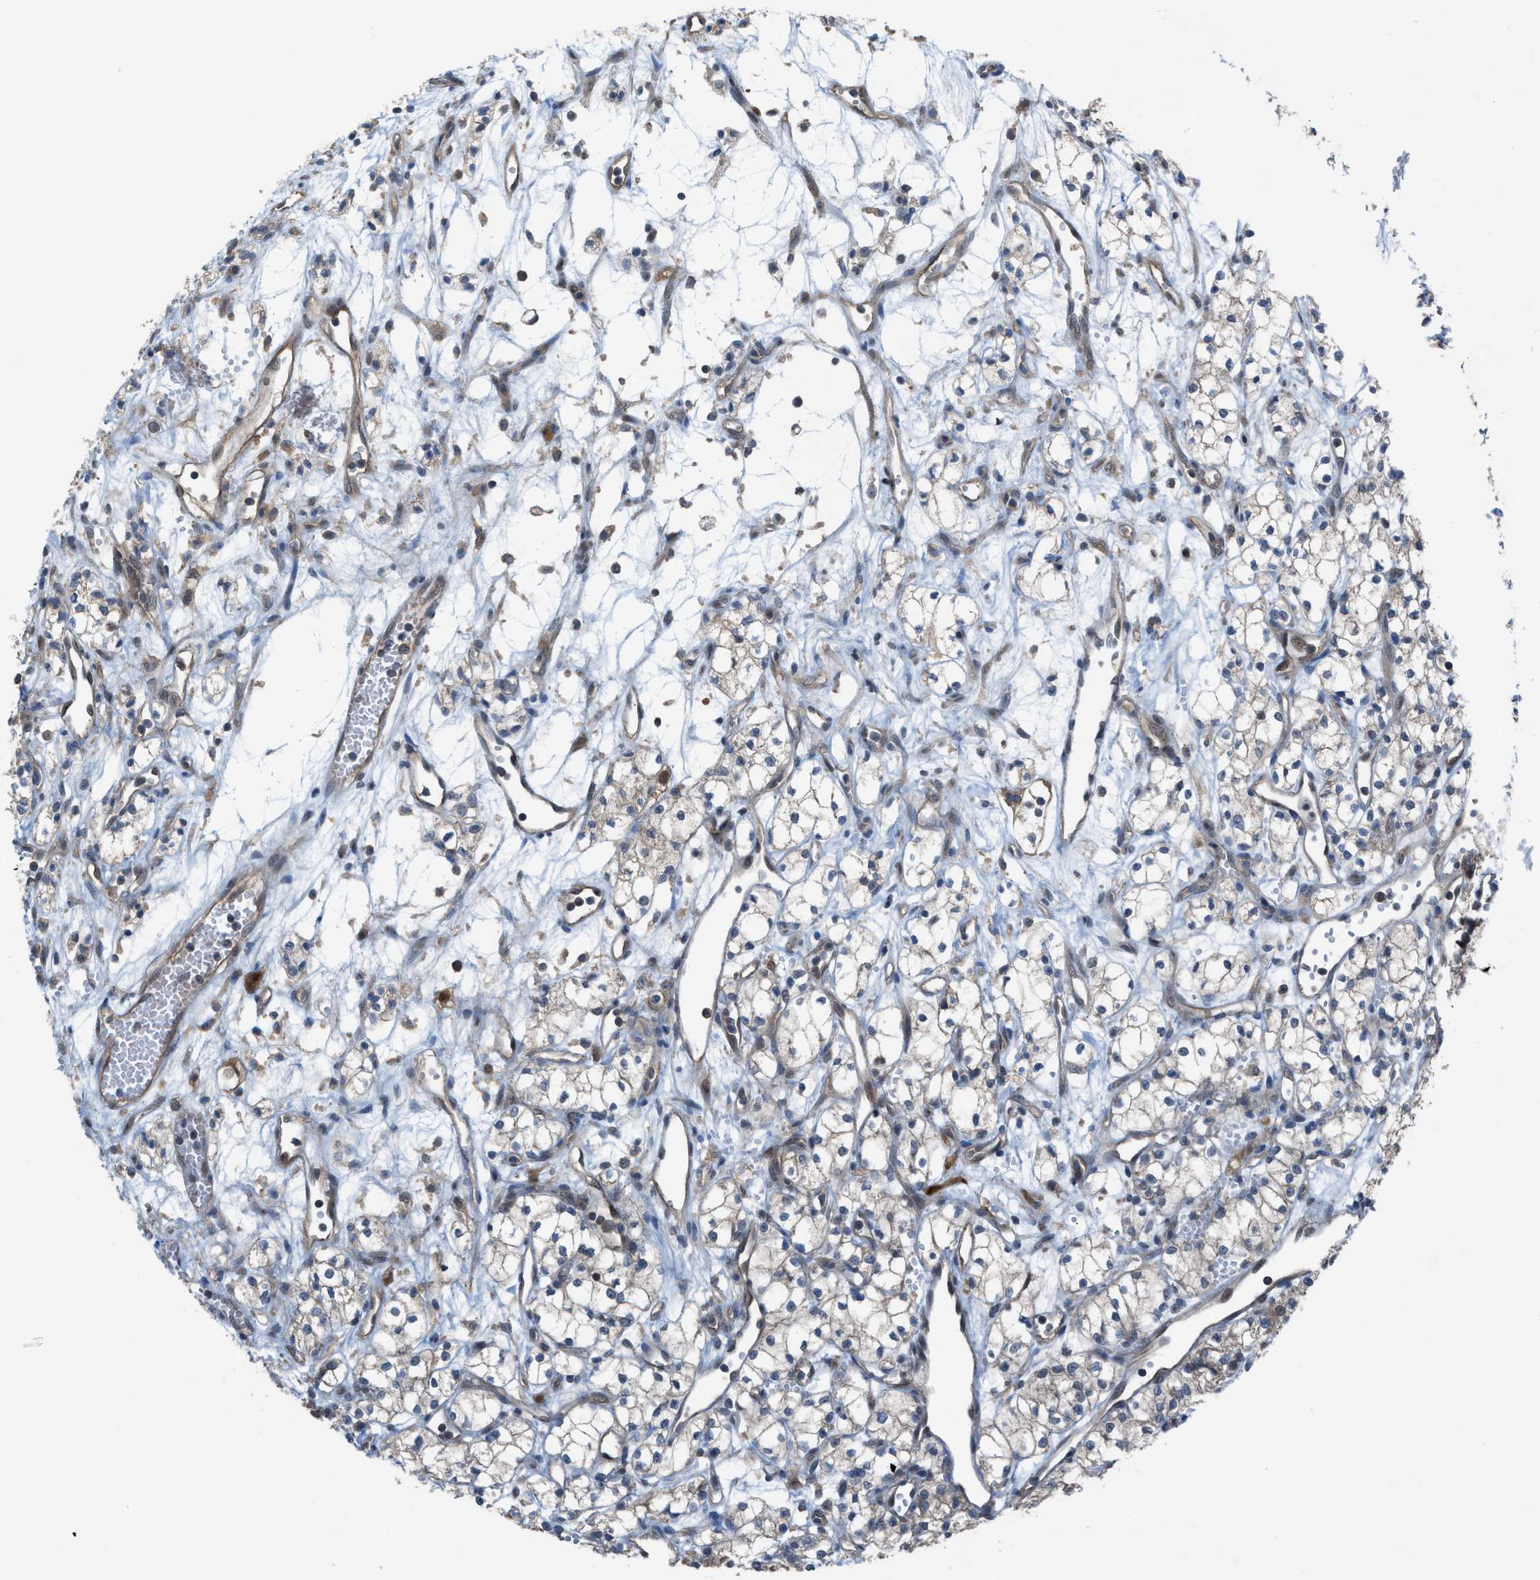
{"staining": {"intensity": "negative", "quantity": "none", "location": "none"}, "tissue": "renal cancer", "cell_type": "Tumor cells", "image_type": "cancer", "snomed": [{"axis": "morphology", "description": "Adenocarcinoma, NOS"}, {"axis": "topography", "description": "Kidney"}], "caption": "A photomicrograph of human renal cancer is negative for staining in tumor cells. Nuclei are stained in blue.", "gene": "PLAA", "patient": {"sex": "male", "age": 59}}